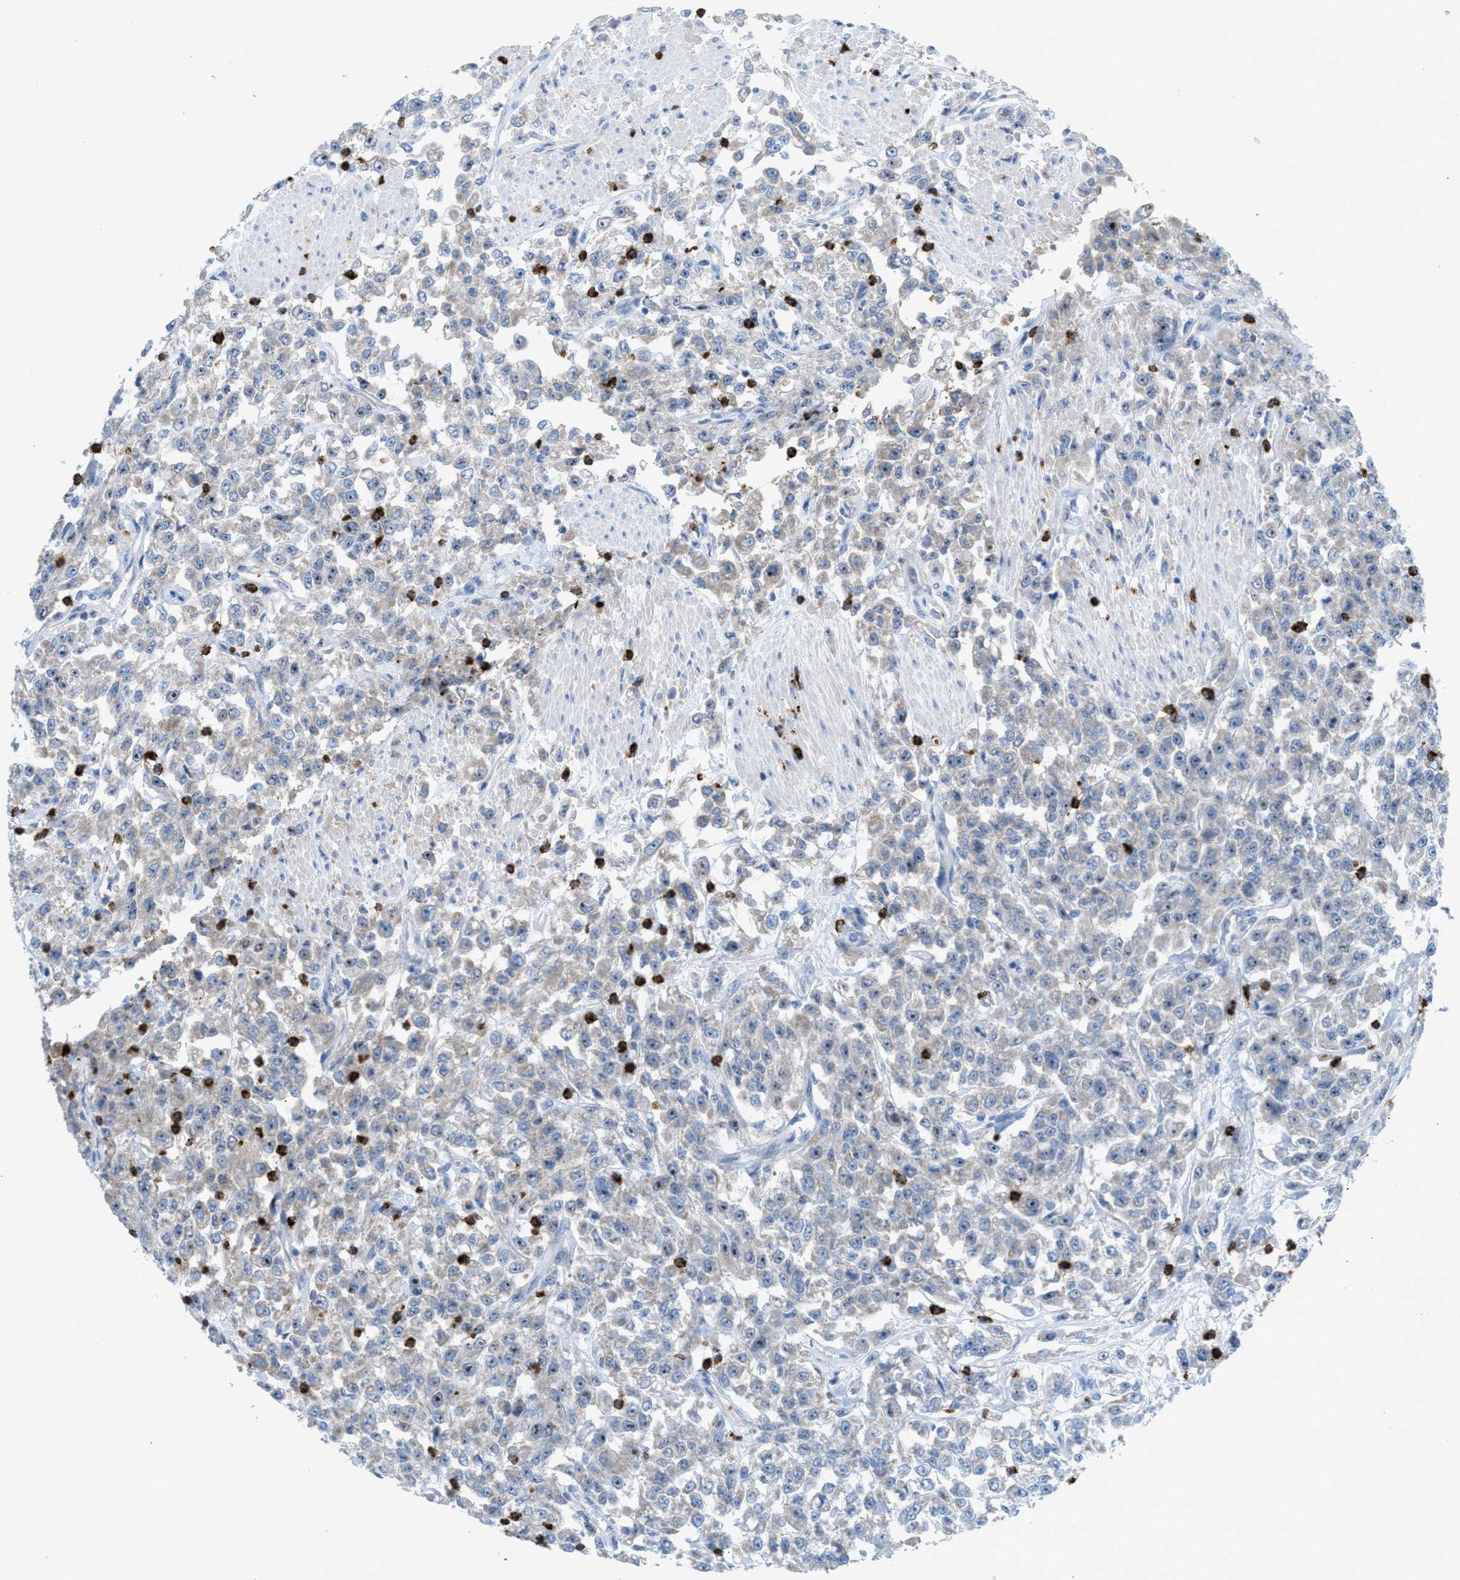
{"staining": {"intensity": "negative", "quantity": "none", "location": "none"}, "tissue": "urothelial cancer", "cell_type": "Tumor cells", "image_type": "cancer", "snomed": [{"axis": "morphology", "description": "Urothelial carcinoma, High grade"}, {"axis": "topography", "description": "Urinary bladder"}], "caption": "DAB immunohistochemical staining of human urothelial cancer demonstrates no significant positivity in tumor cells.", "gene": "CMTM1", "patient": {"sex": "male", "age": 46}}